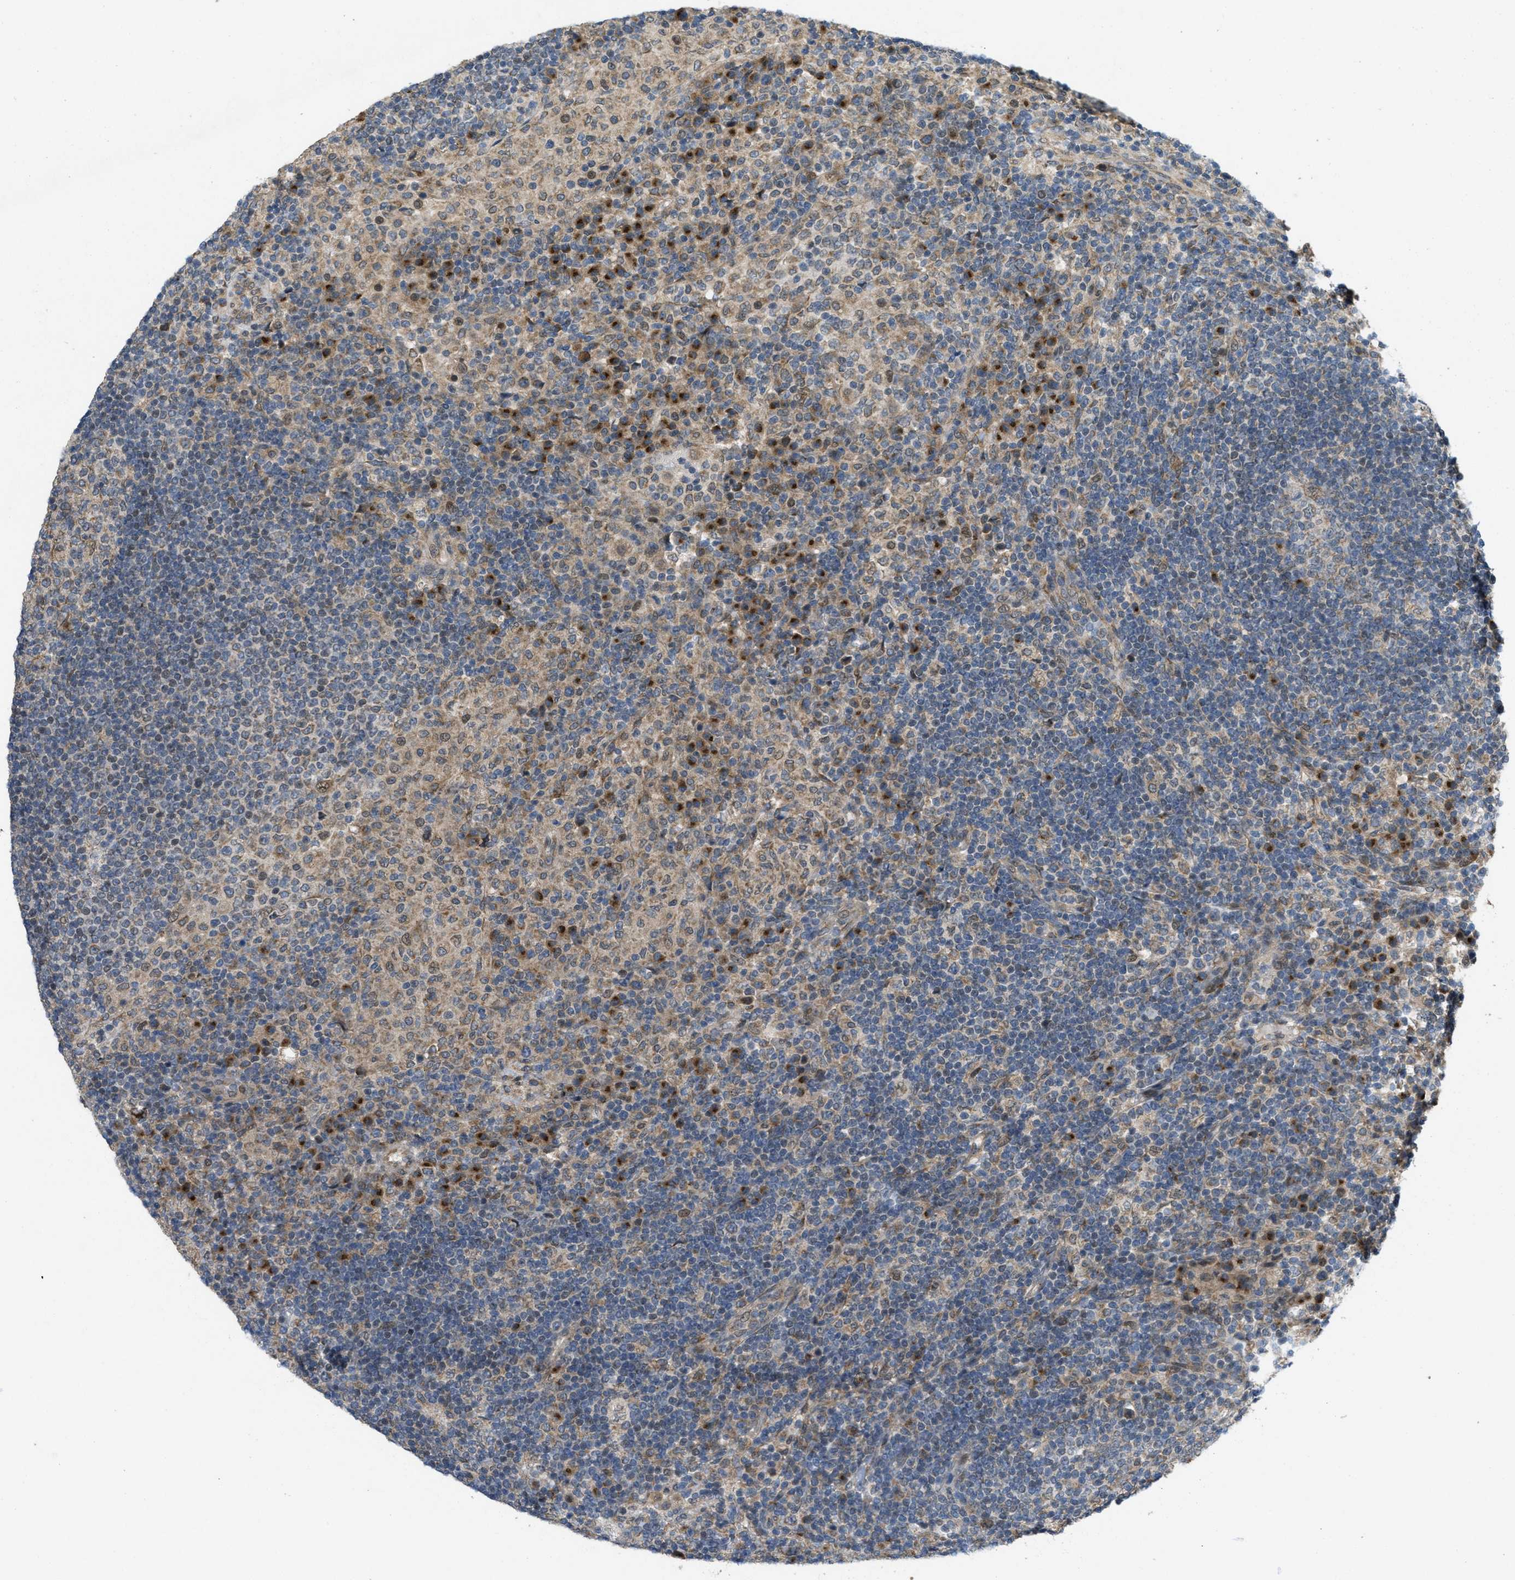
{"staining": {"intensity": "moderate", "quantity": "<25%", "location": "cytoplasmic/membranous"}, "tissue": "lymph node", "cell_type": "Germinal center cells", "image_type": "normal", "snomed": [{"axis": "morphology", "description": "Normal tissue, NOS"}, {"axis": "topography", "description": "Lymph node"}], "caption": "Lymph node stained for a protein exhibits moderate cytoplasmic/membranous positivity in germinal center cells. (Stains: DAB (3,3'-diaminobenzidine) in brown, nuclei in blue, Microscopy: brightfield microscopy at high magnification).", "gene": "IFNLR1", "patient": {"sex": "female", "age": 53}}